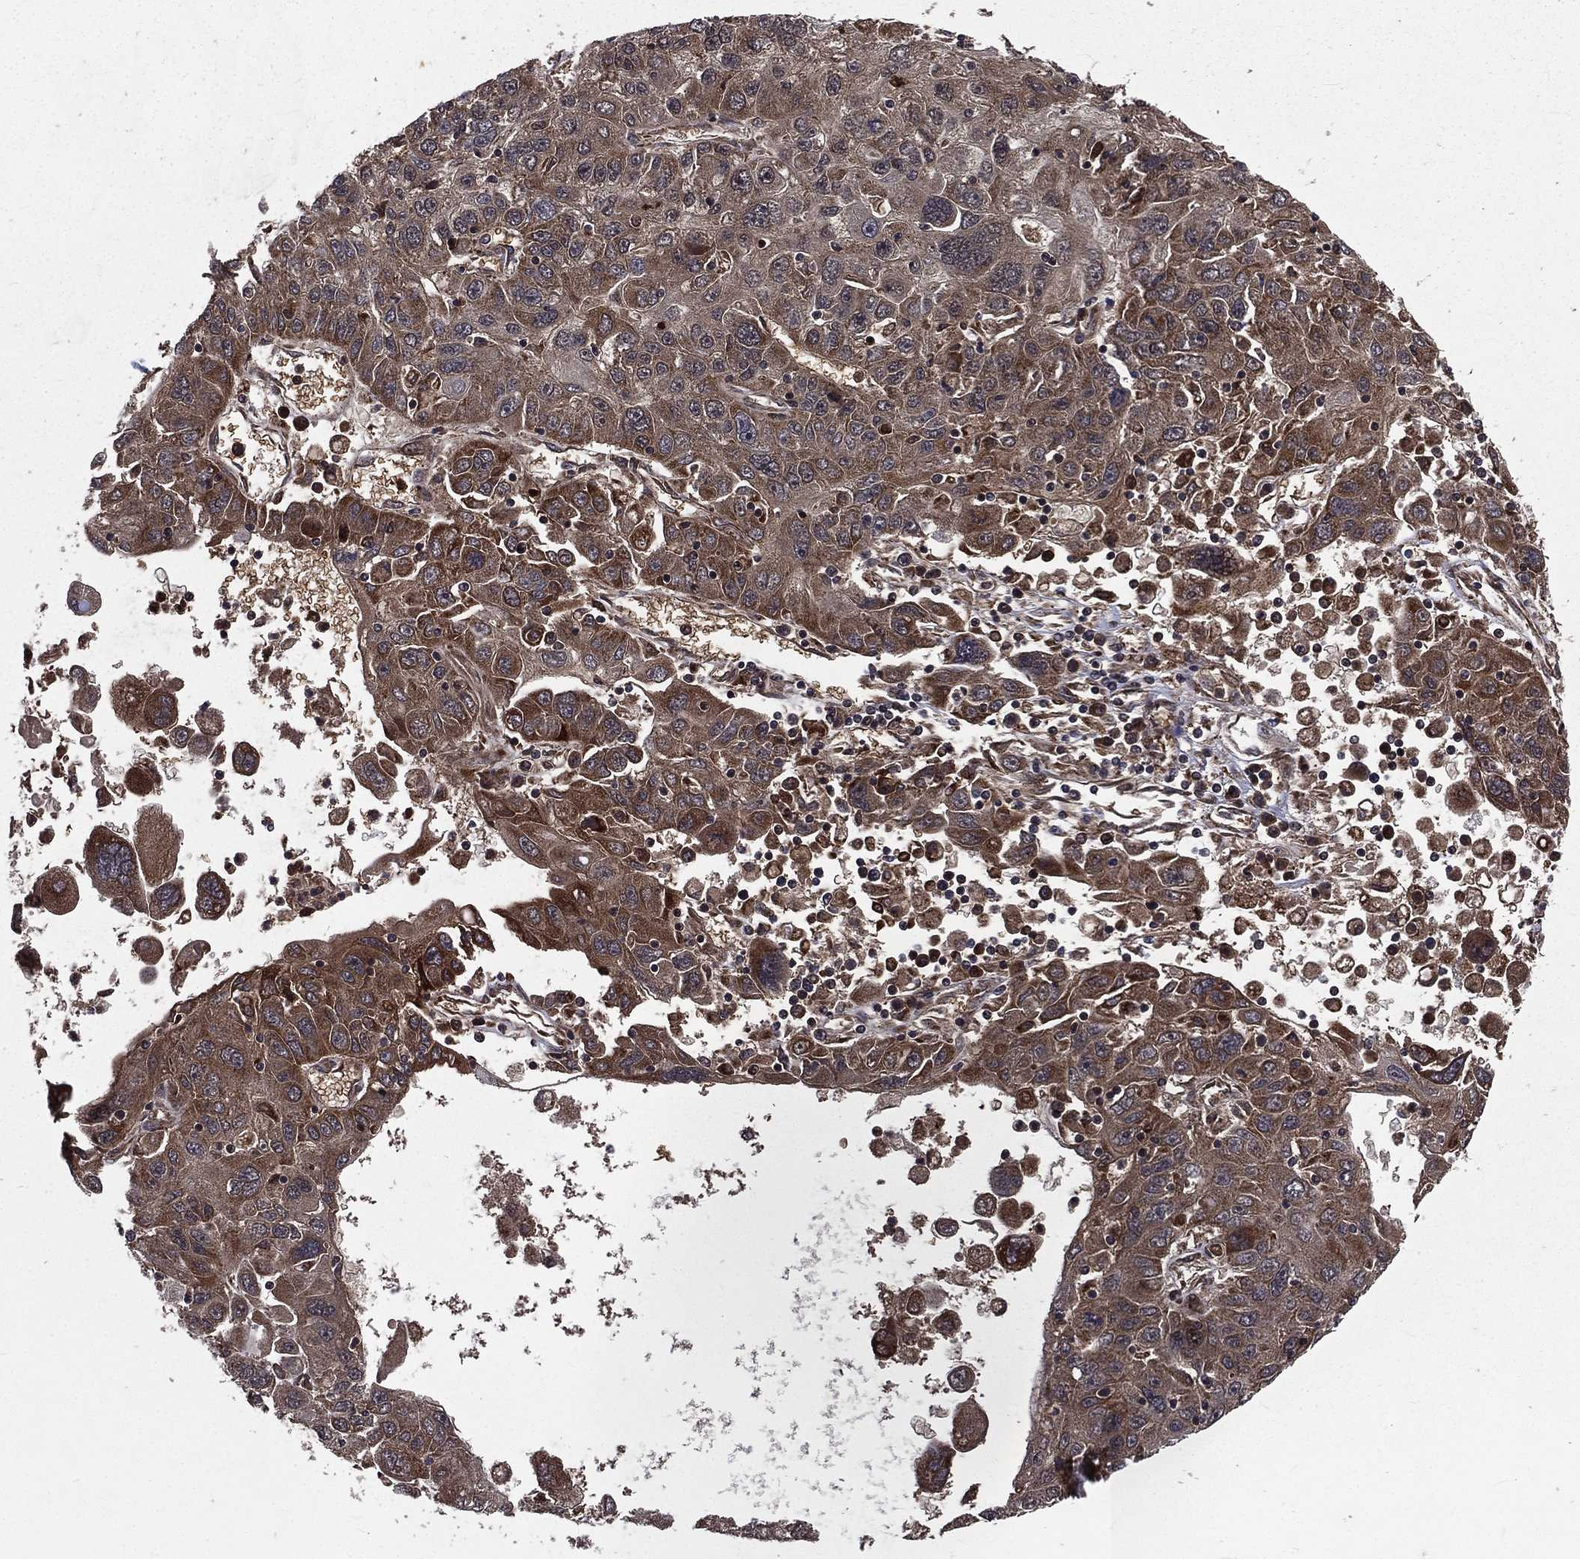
{"staining": {"intensity": "weak", "quantity": ">75%", "location": "cytoplasmic/membranous"}, "tissue": "stomach cancer", "cell_type": "Tumor cells", "image_type": "cancer", "snomed": [{"axis": "morphology", "description": "Adenocarcinoma, NOS"}, {"axis": "topography", "description": "Stomach"}], "caption": "Stomach cancer tissue demonstrates weak cytoplasmic/membranous staining in about >75% of tumor cells, visualized by immunohistochemistry. The staining is performed using DAB (3,3'-diaminobenzidine) brown chromogen to label protein expression. The nuclei are counter-stained blue using hematoxylin.", "gene": "LENG8", "patient": {"sex": "male", "age": 56}}